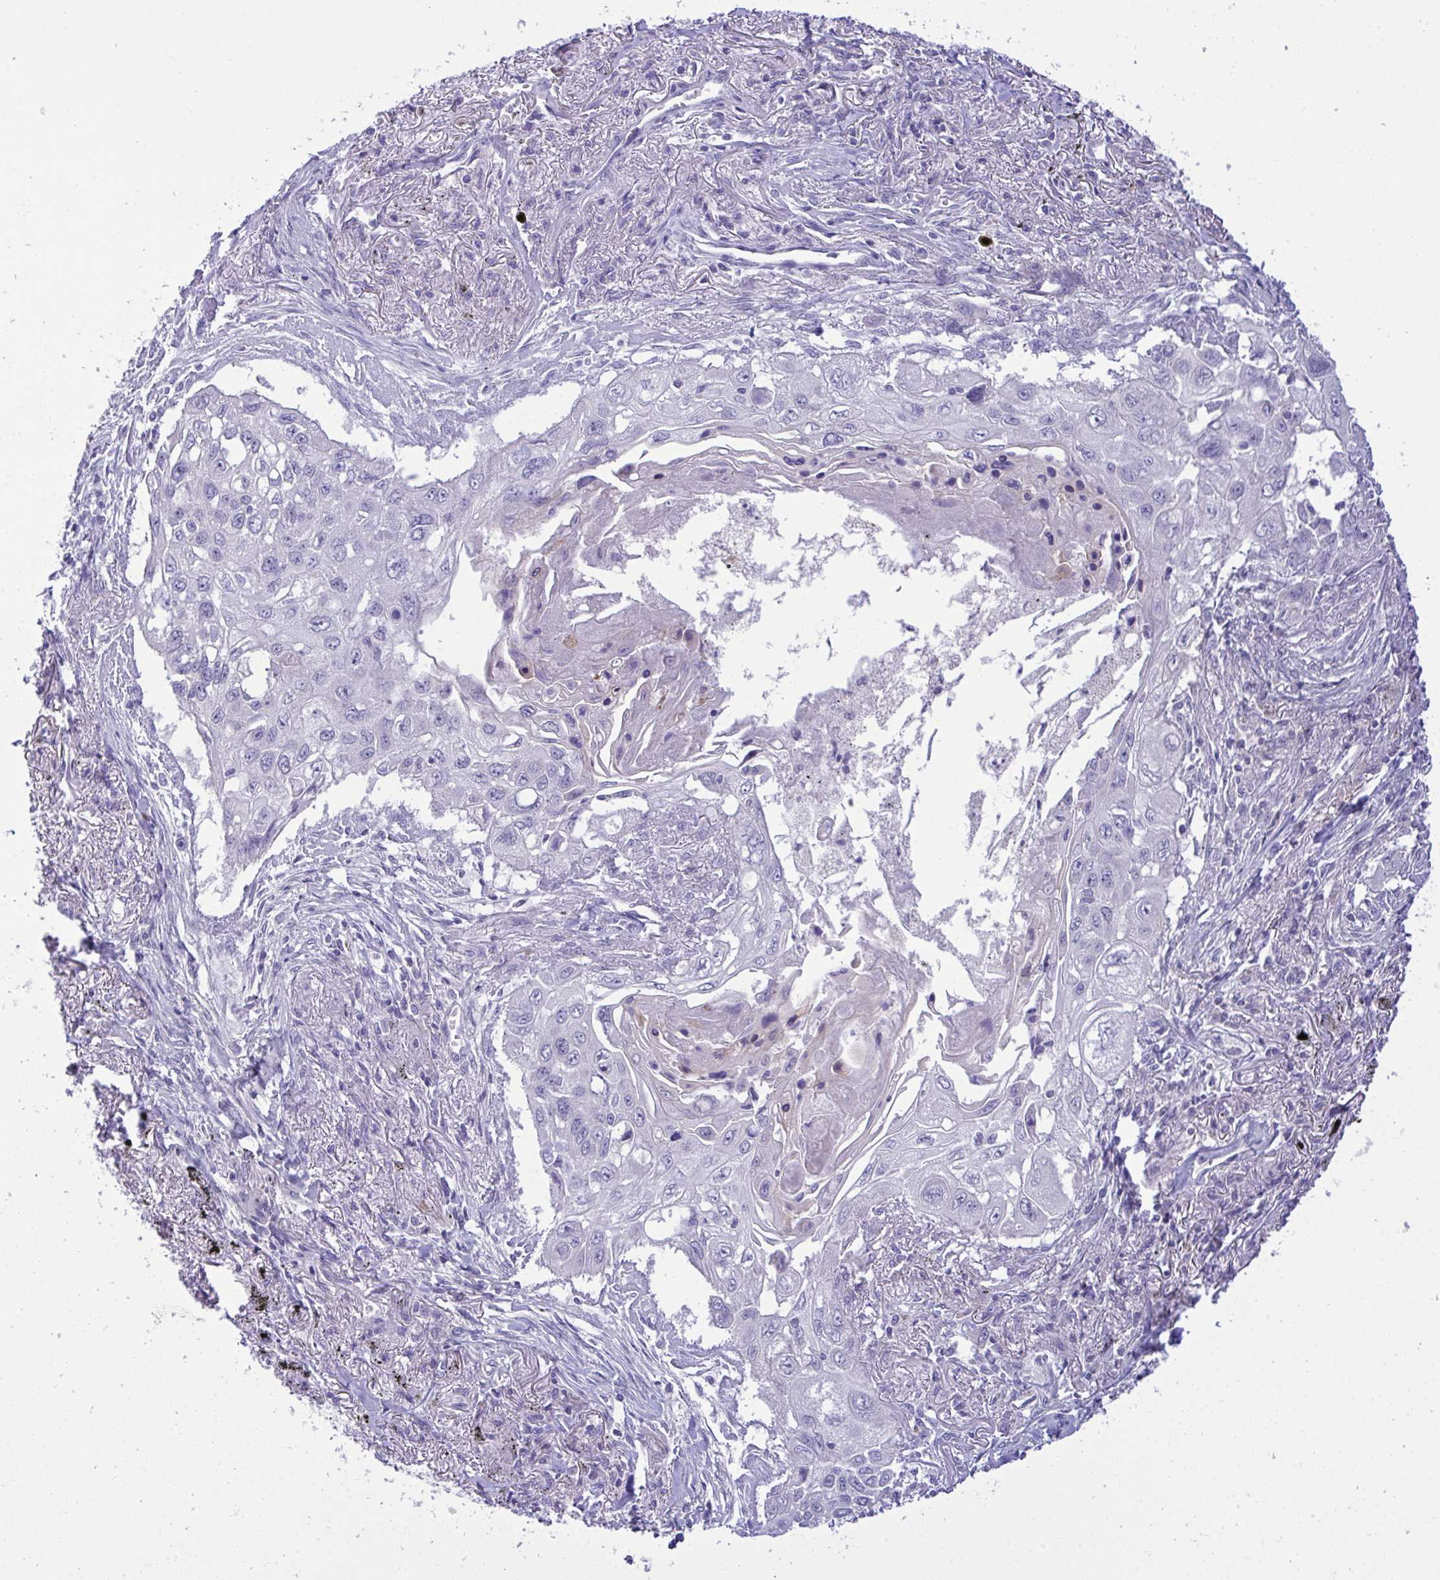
{"staining": {"intensity": "negative", "quantity": "none", "location": "none"}, "tissue": "lung cancer", "cell_type": "Tumor cells", "image_type": "cancer", "snomed": [{"axis": "morphology", "description": "Squamous cell carcinoma, NOS"}, {"axis": "topography", "description": "Lung"}], "caption": "Human lung squamous cell carcinoma stained for a protein using immunohistochemistry displays no expression in tumor cells.", "gene": "WDR97", "patient": {"sex": "male", "age": 75}}